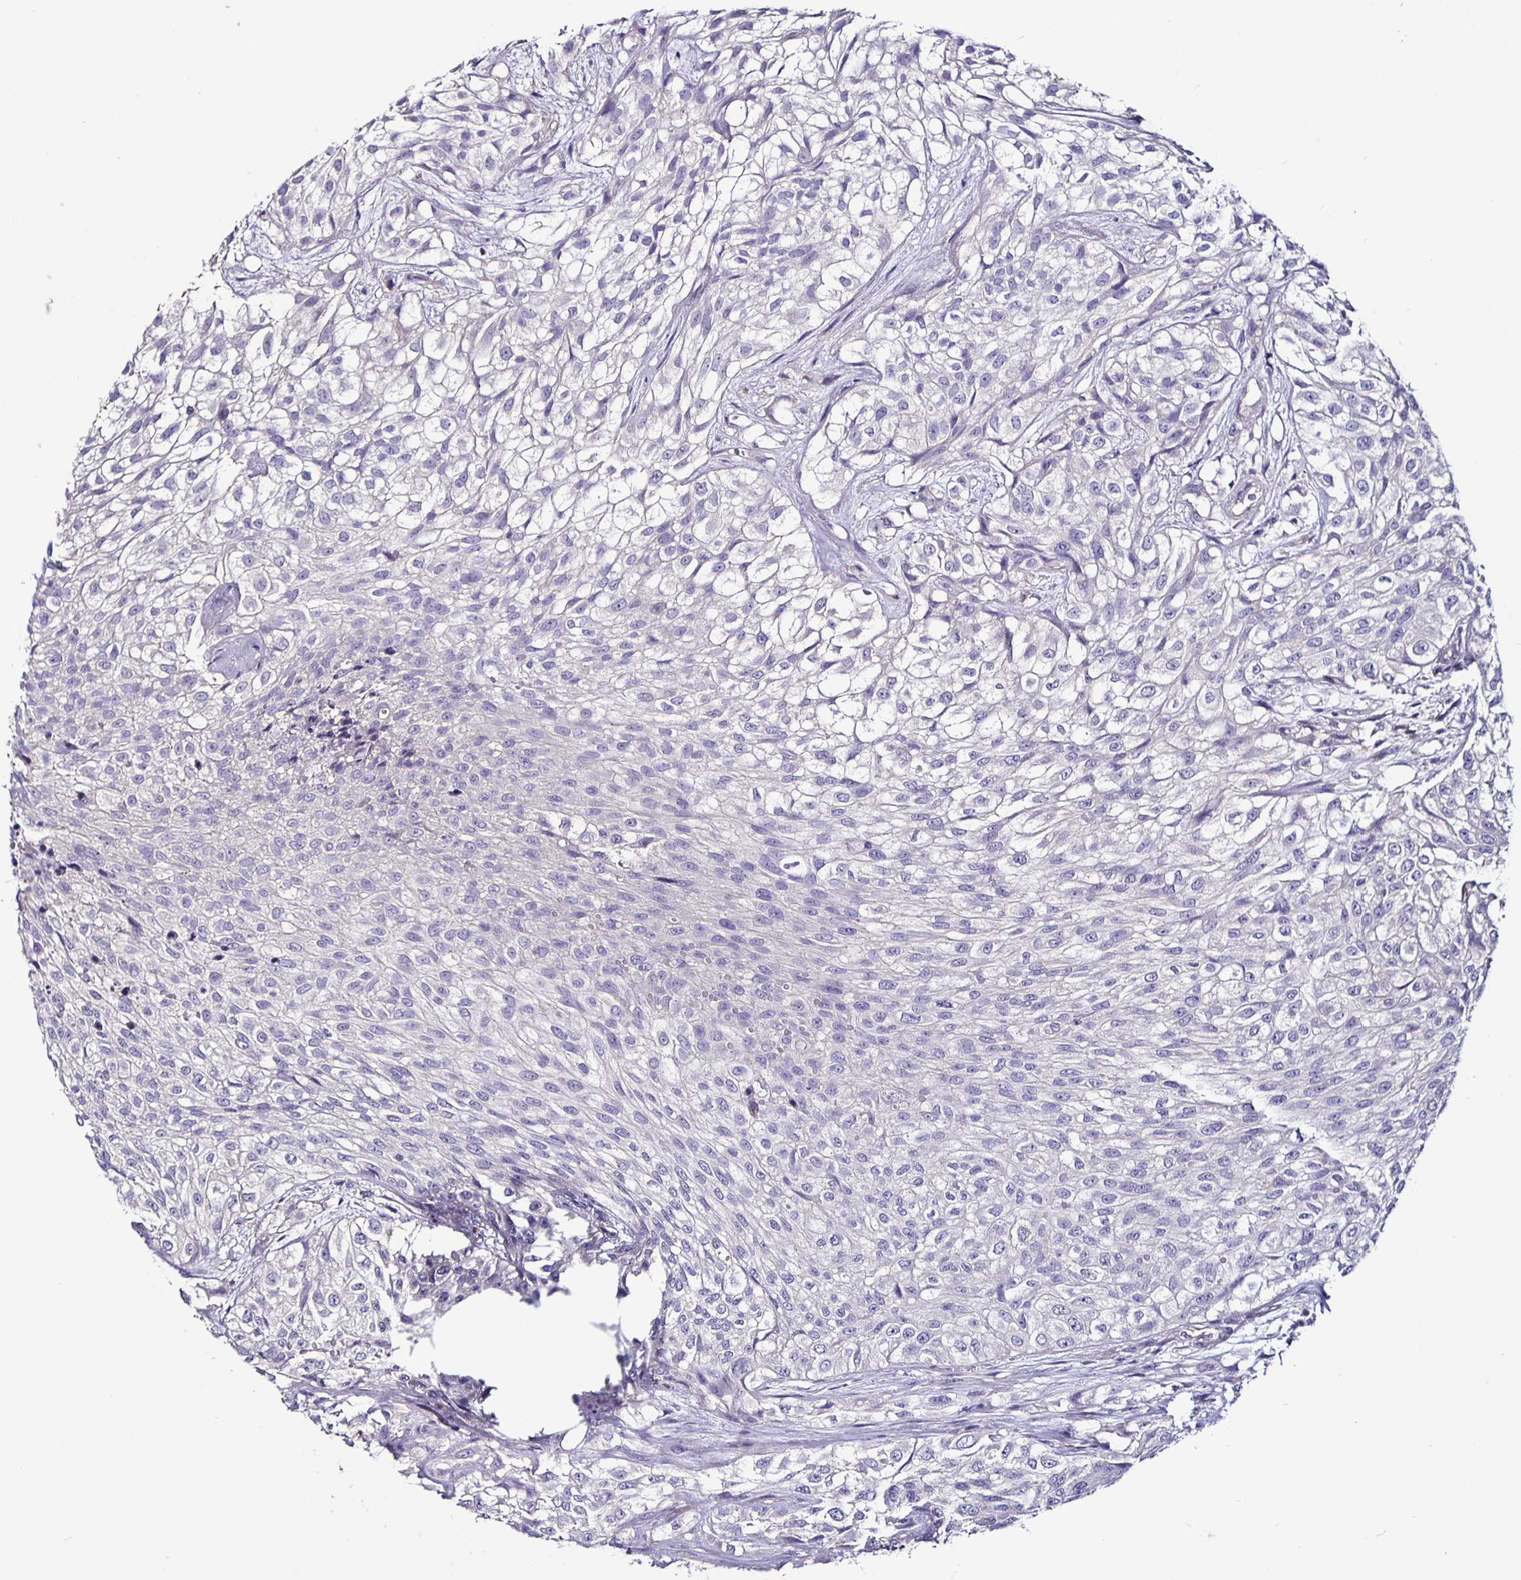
{"staining": {"intensity": "negative", "quantity": "none", "location": "none"}, "tissue": "urothelial cancer", "cell_type": "Tumor cells", "image_type": "cancer", "snomed": [{"axis": "morphology", "description": "Urothelial carcinoma, High grade"}, {"axis": "topography", "description": "Urinary bladder"}], "caption": "Tumor cells show no significant expression in urothelial carcinoma (high-grade).", "gene": "FCER1A", "patient": {"sex": "male", "age": 56}}